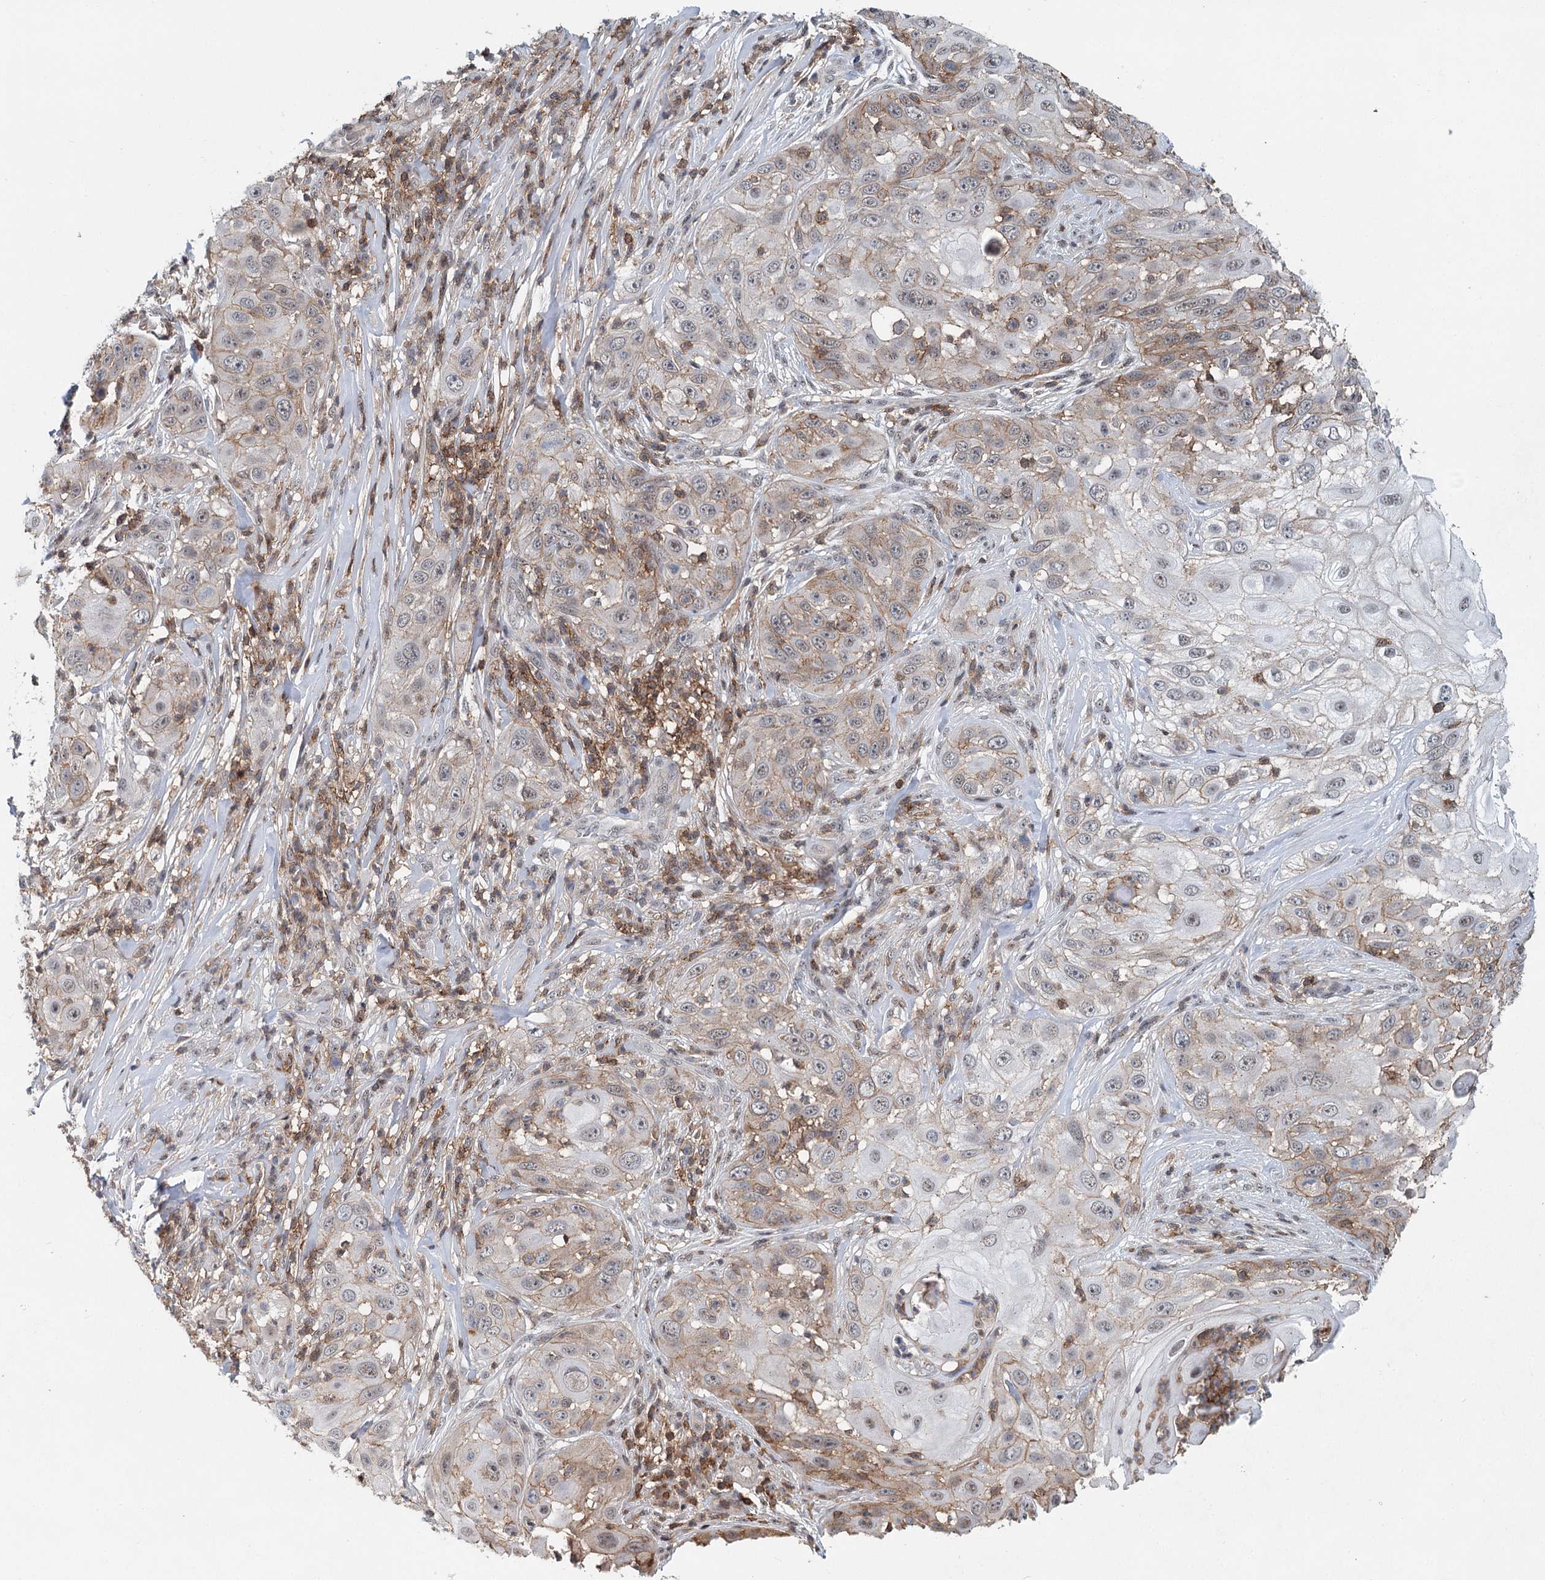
{"staining": {"intensity": "weak", "quantity": "<25%", "location": "cytoplasmic/membranous"}, "tissue": "skin cancer", "cell_type": "Tumor cells", "image_type": "cancer", "snomed": [{"axis": "morphology", "description": "Squamous cell carcinoma, NOS"}, {"axis": "topography", "description": "Skin"}], "caption": "A histopathology image of skin squamous cell carcinoma stained for a protein demonstrates no brown staining in tumor cells.", "gene": "CDC42SE2", "patient": {"sex": "female", "age": 44}}